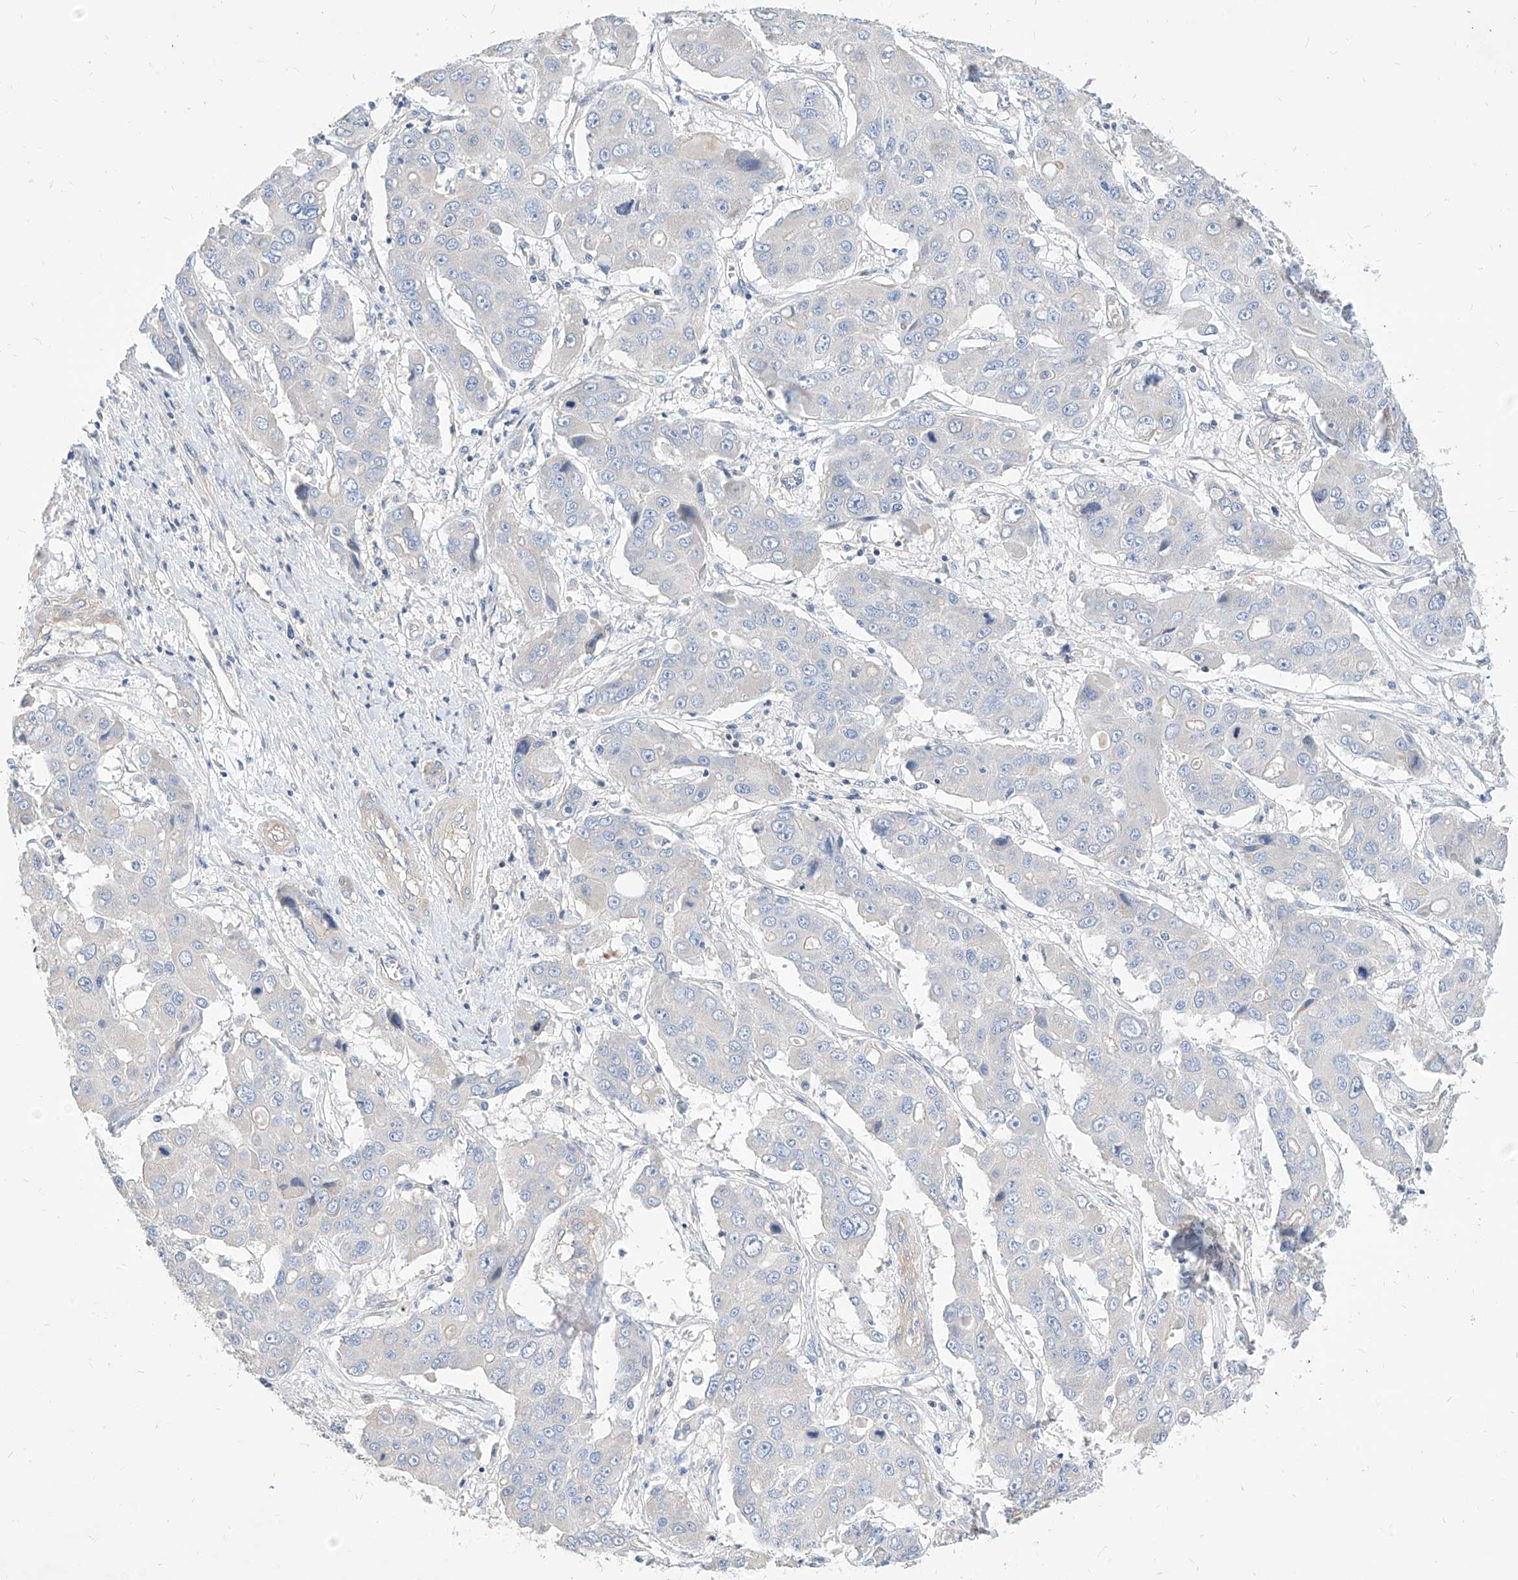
{"staining": {"intensity": "negative", "quantity": "none", "location": "none"}, "tissue": "liver cancer", "cell_type": "Tumor cells", "image_type": "cancer", "snomed": [{"axis": "morphology", "description": "Cholangiocarcinoma"}, {"axis": "topography", "description": "Liver"}], "caption": "Tumor cells show no significant expression in liver cancer (cholangiocarcinoma).", "gene": "SCGB2A1", "patient": {"sex": "male", "age": 67}}